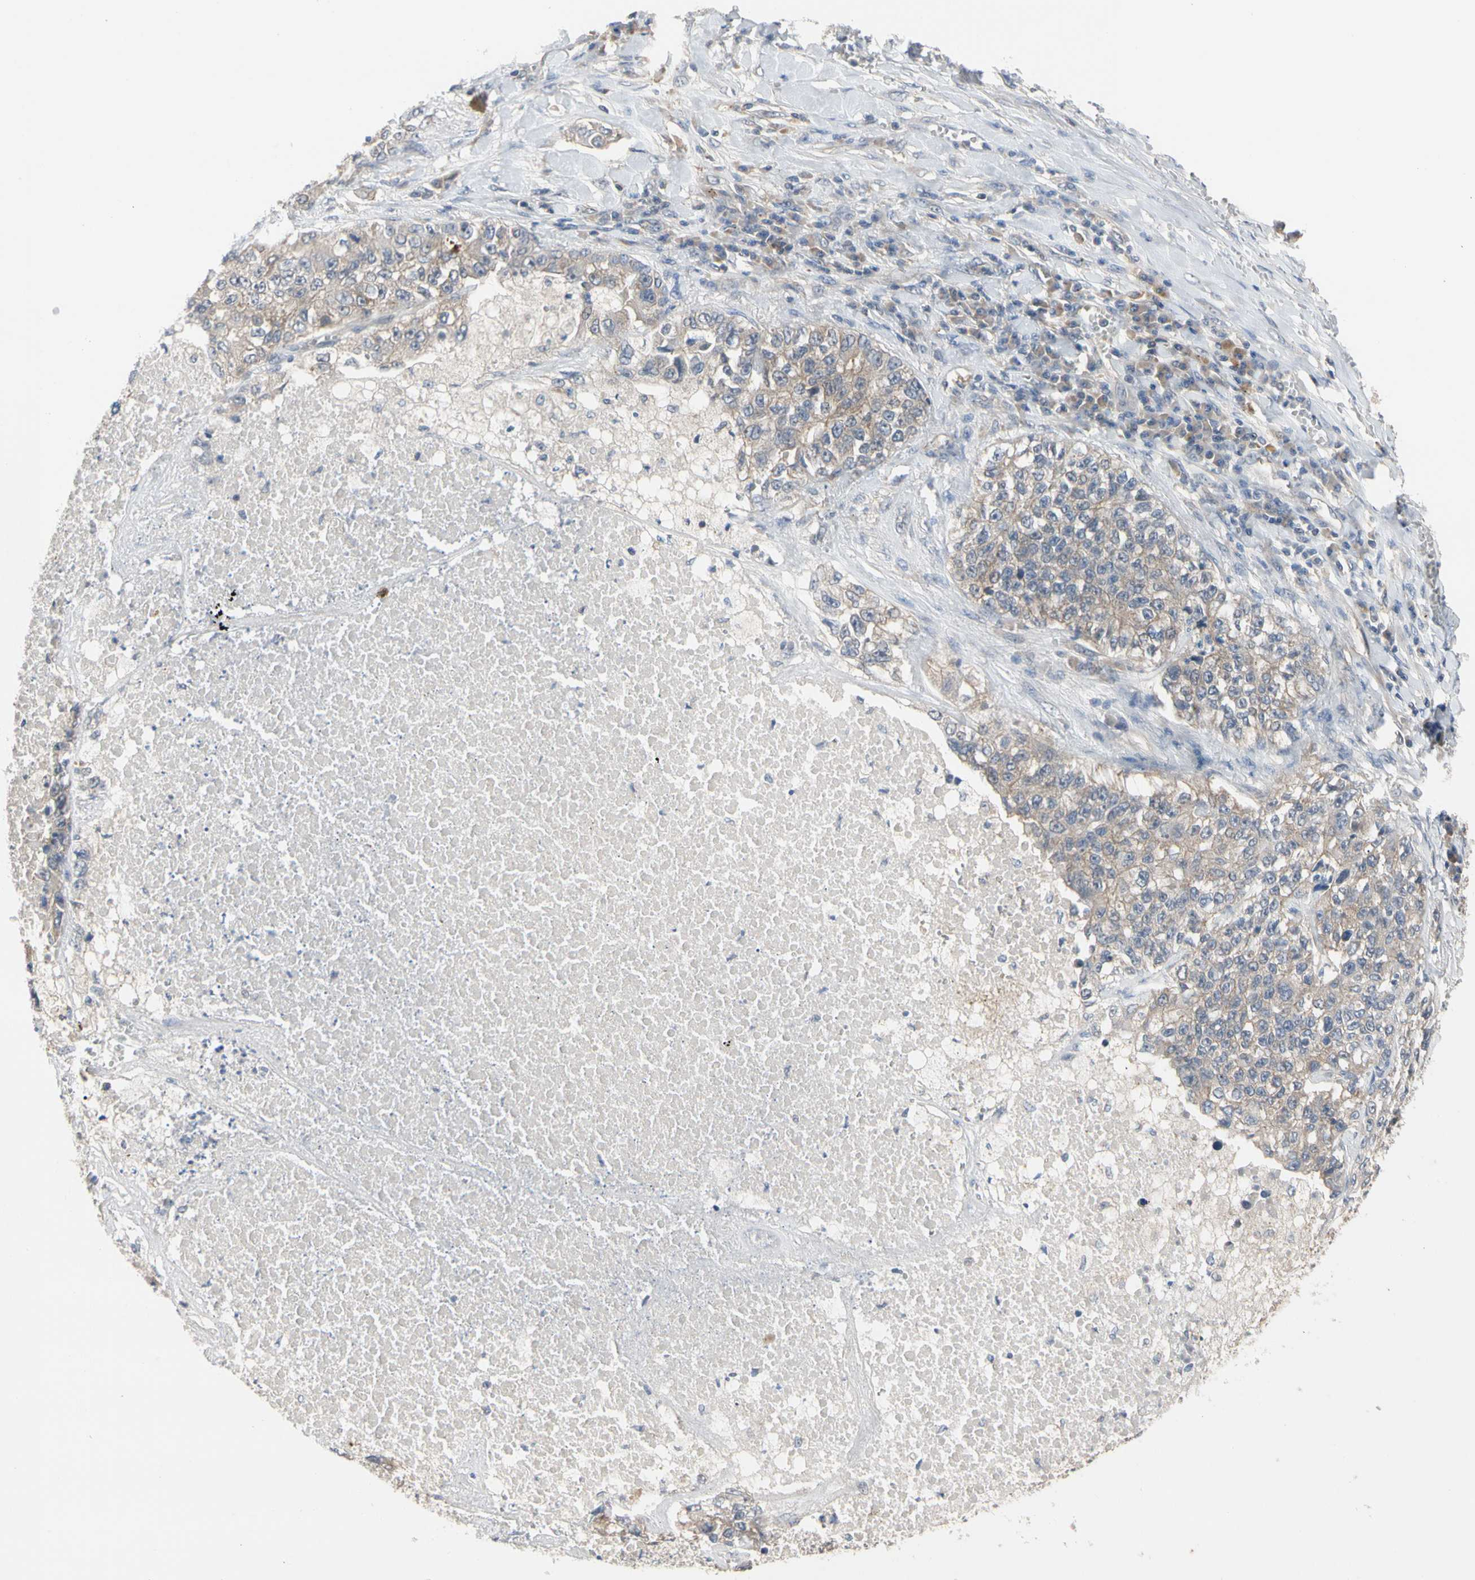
{"staining": {"intensity": "weak", "quantity": ">75%", "location": "cytoplasmic/membranous"}, "tissue": "lung cancer", "cell_type": "Tumor cells", "image_type": "cancer", "snomed": [{"axis": "morphology", "description": "Adenocarcinoma, NOS"}, {"axis": "topography", "description": "Lung"}], "caption": "Lung cancer stained for a protein (brown) exhibits weak cytoplasmic/membranous positive positivity in approximately >75% of tumor cells.", "gene": "DPP8", "patient": {"sex": "male", "age": 49}}